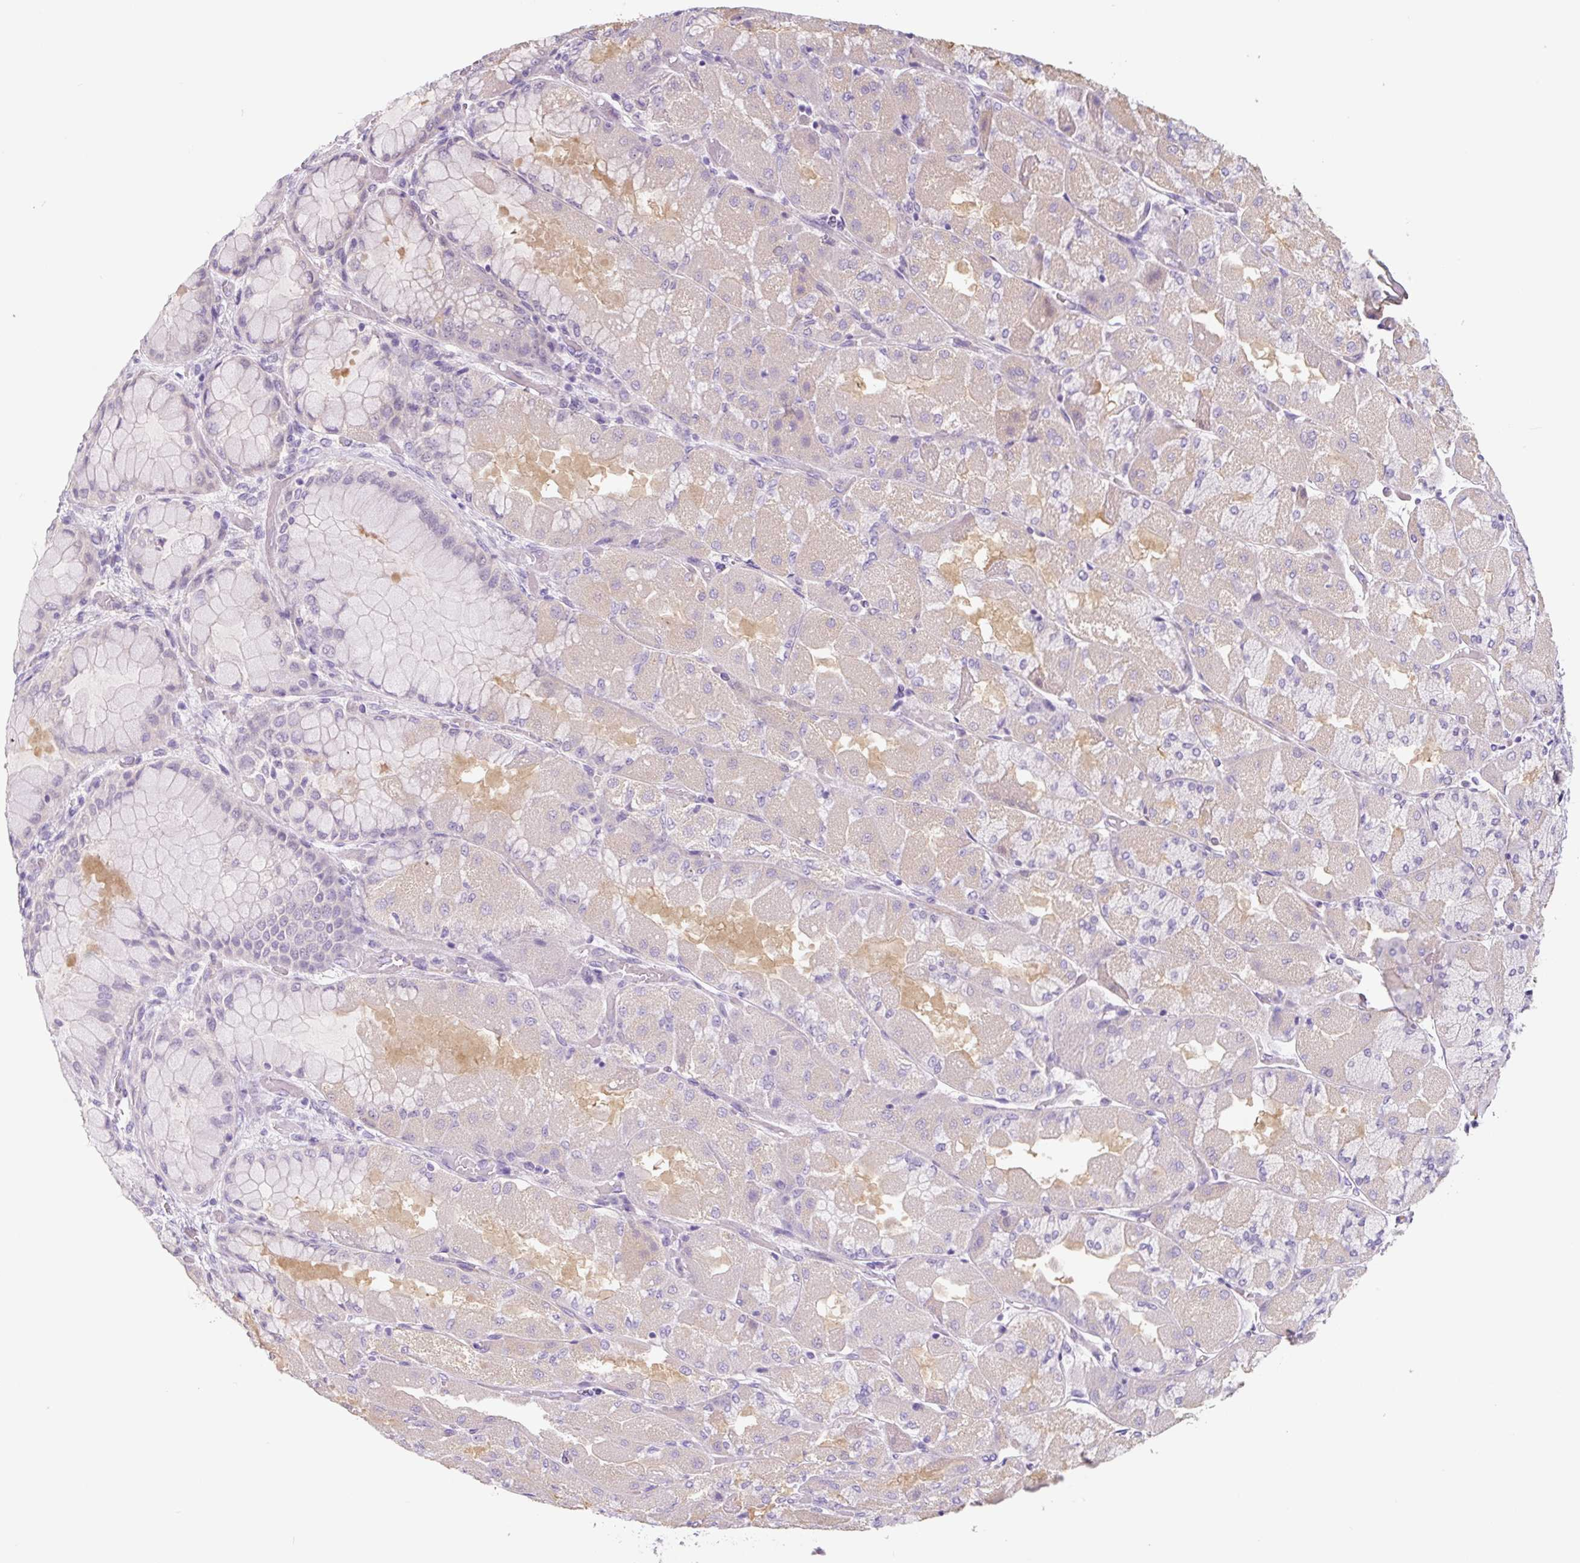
{"staining": {"intensity": "weak", "quantity": "<25%", "location": "cytoplasmic/membranous"}, "tissue": "stomach", "cell_type": "Glandular cells", "image_type": "normal", "snomed": [{"axis": "morphology", "description": "Normal tissue, NOS"}, {"axis": "topography", "description": "Stomach"}], "caption": "A high-resolution image shows immunohistochemistry (IHC) staining of benign stomach, which exhibits no significant expression in glandular cells. (DAB (3,3'-diaminobenzidine) immunohistochemistry with hematoxylin counter stain).", "gene": "CCL25", "patient": {"sex": "female", "age": 61}}